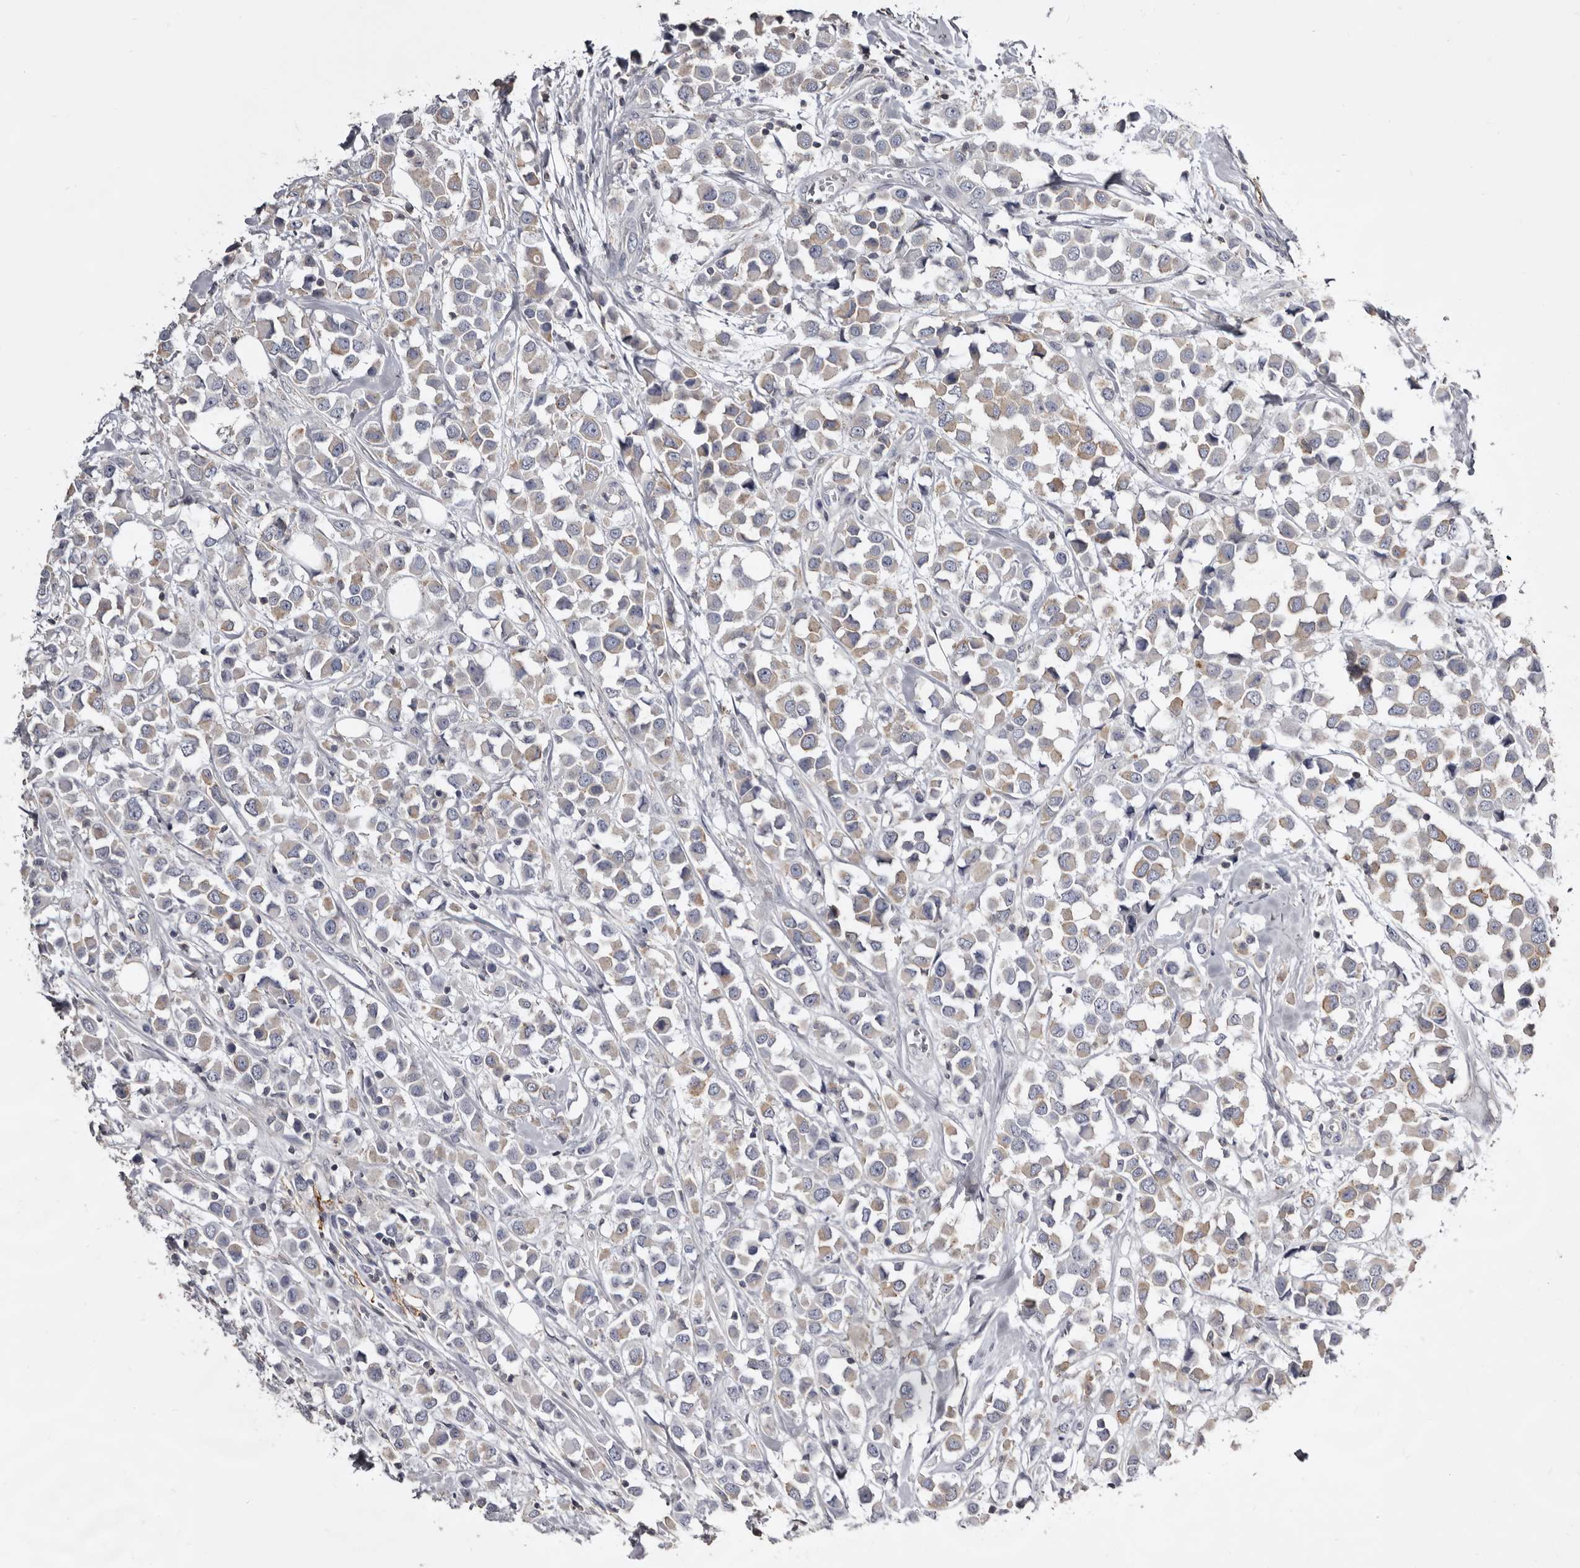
{"staining": {"intensity": "weak", "quantity": "25%-75%", "location": "cytoplasmic/membranous"}, "tissue": "breast cancer", "cell_type": "Tumor cells", "image_type": "cancer", "snomed": [{"axis": "morphology", "description": "Duct carcinoma"}, {"axis": "topography", "description": "Breast"}], "caption": "Breast invasive ductal carcinoma stained for a protein (brown) exhibits weak cytoplasmic/membranous positive expression in approximately 25%-75% of tumor cells.", "gene": "LAD1", "patient": {"sex": "female", "age": 61}}